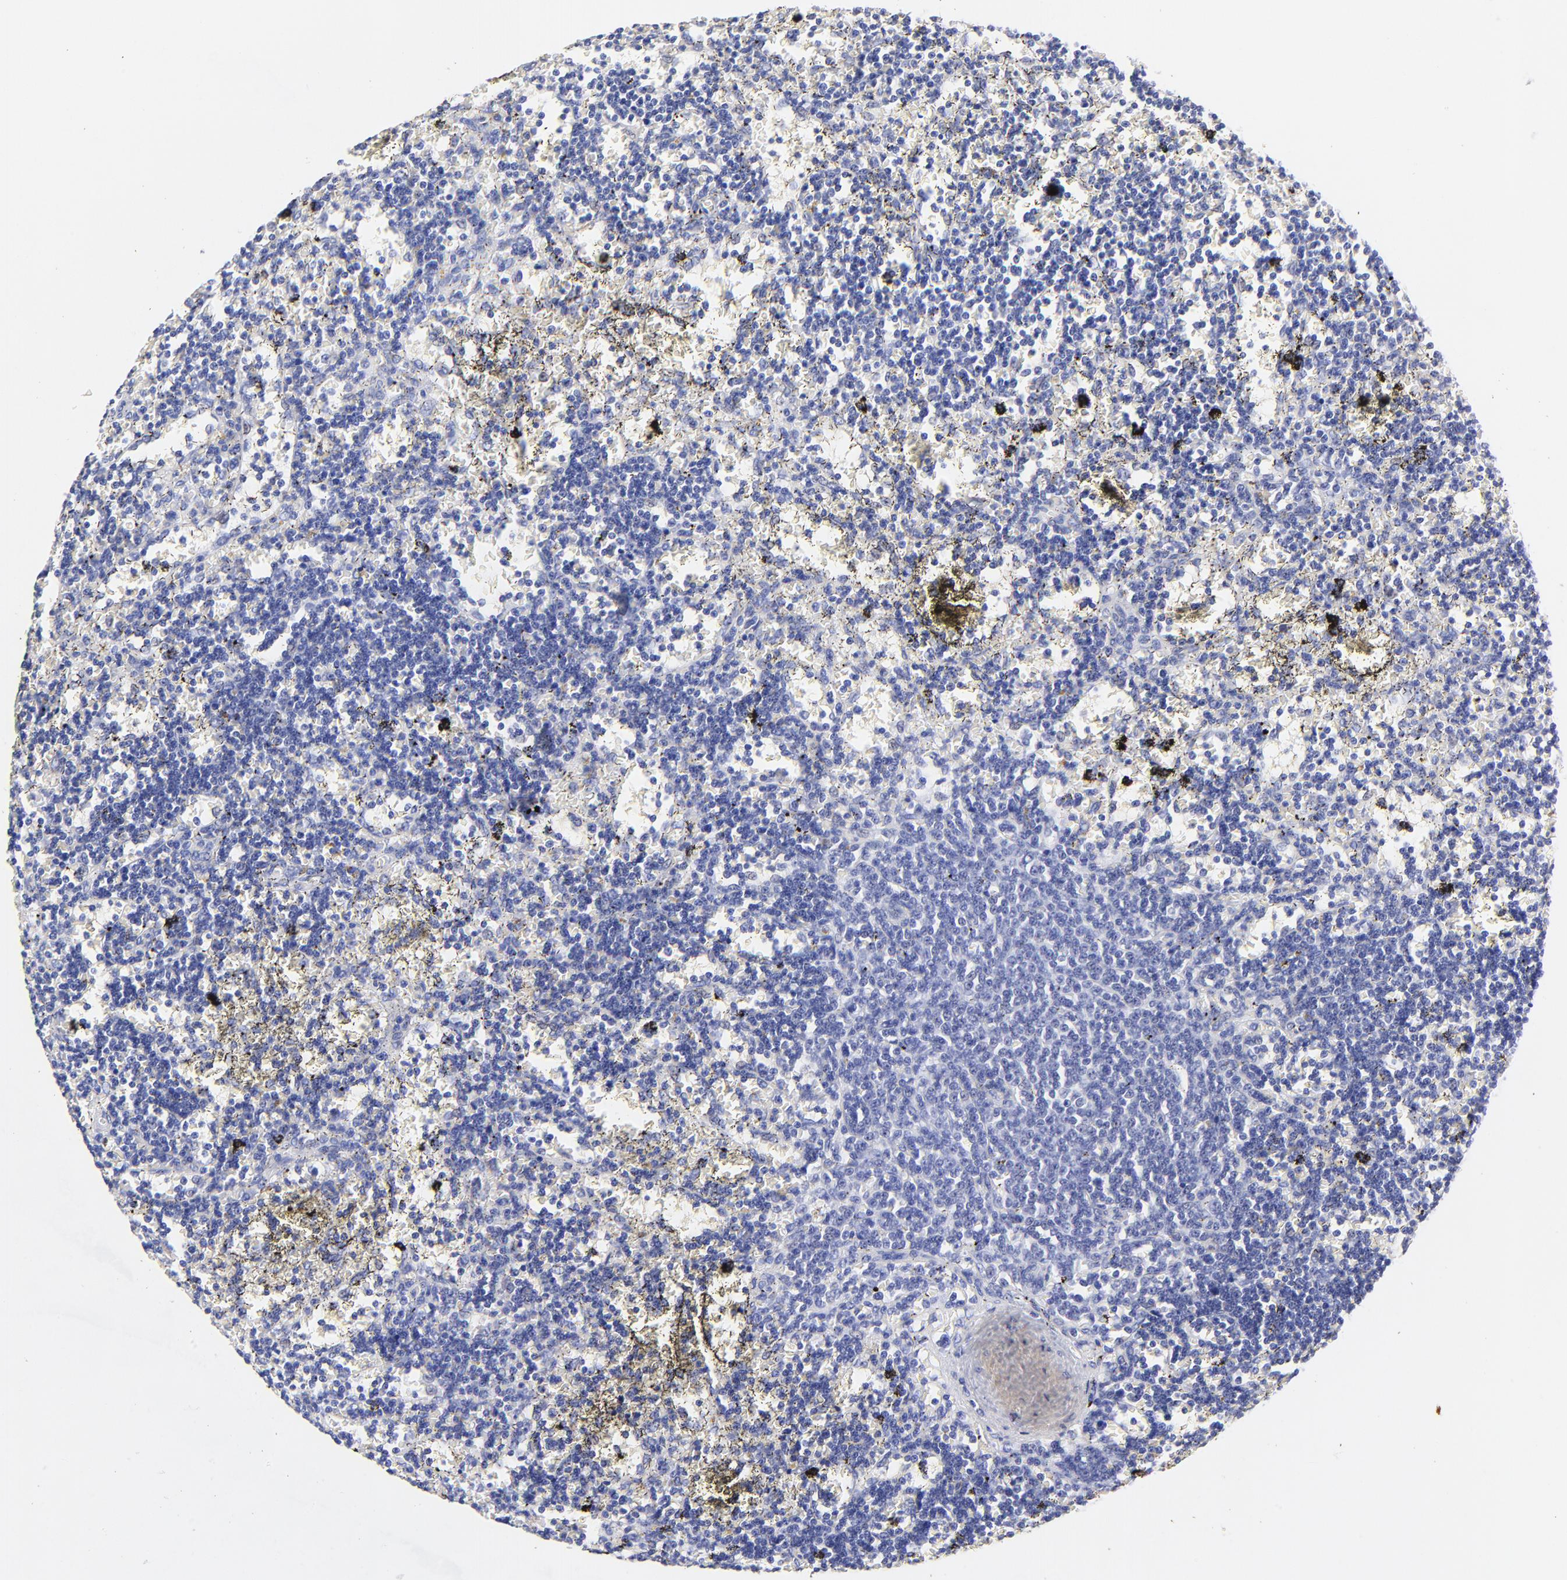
{"staining": {"intensity": "negative", "quantity": "none", "location": "none"}, "tissue": "lymphoma", "cell_type": "Tumor cells", "image_type": "cancer", "snomed": [{"axis": "morphology", "description": "Malignant lymphoma, non-Hodgkin's type, Low grade"}, {"axis": "topography", "description": "Spleen"}], "caption": "High power microscopy photomicrograph of an IHC image of malignant lymphoma, non-Hodgkin's type (low-grade), revealing no significant expression in tumor cells.", "gene": "HORMAD2", "patient": {"sex": "male", "age": 60}}